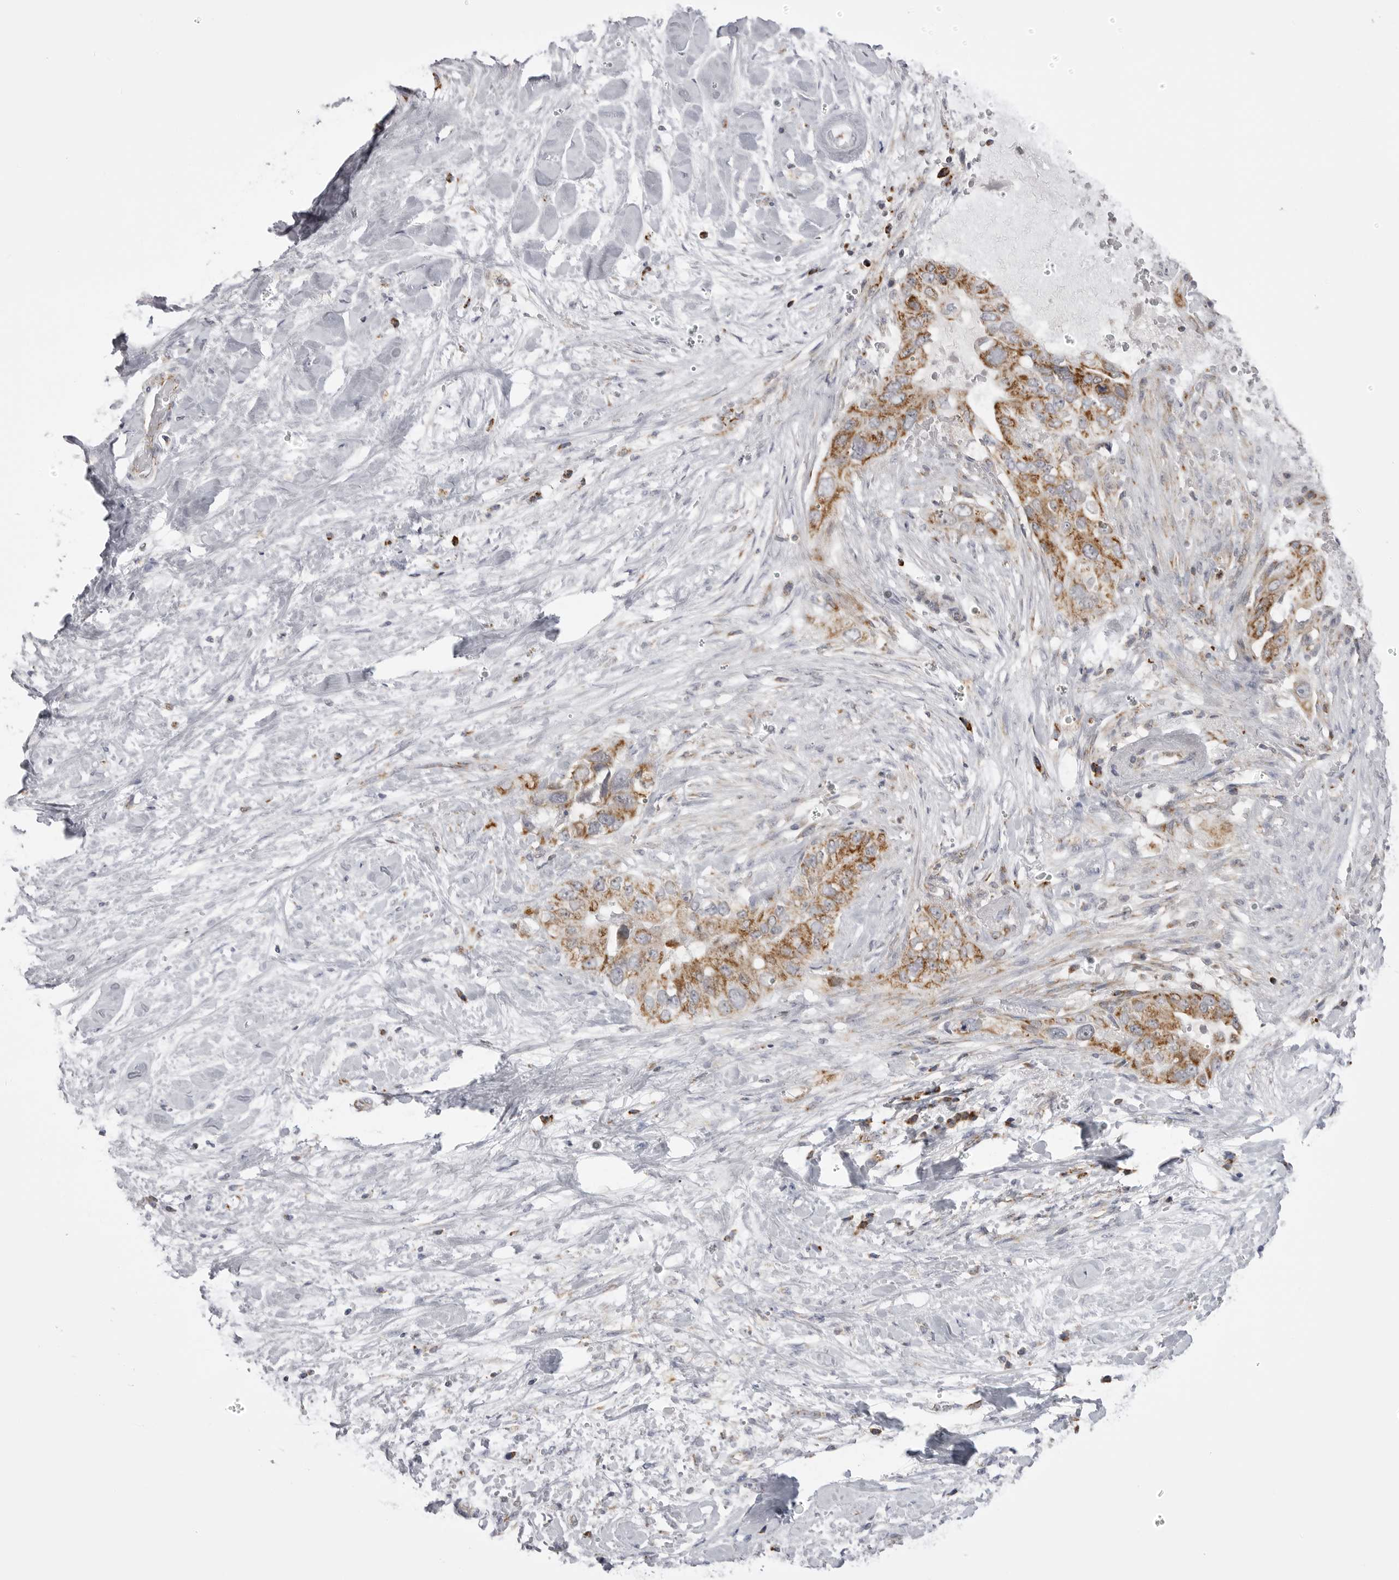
{"staining": {"intensity": "moderate", "quantity": ">75%", "location": "cytoplasmic/membranous"}, "tissue": "pancreatic cancer", "cell_type": "Tumor cells", "image_type": "cancer", "snomed": [{"axis": "morphology", "description": "Inflammation, NOS"}, {"axis": "morphology", "description": "Adenocarcinoma, NOS"}, {"axis": "topography", "description": "Pancreas"}], "caption": "Pancreatic adenocarcinoma stained for a protein exhibits moderate cytoplasmic/membranous positivity in tumor cells. The protein of interest is shown in brown color, while the nuclei are stained blue.", "gene": "TUFM", "patient": {"sex": "female", "age": 56}}